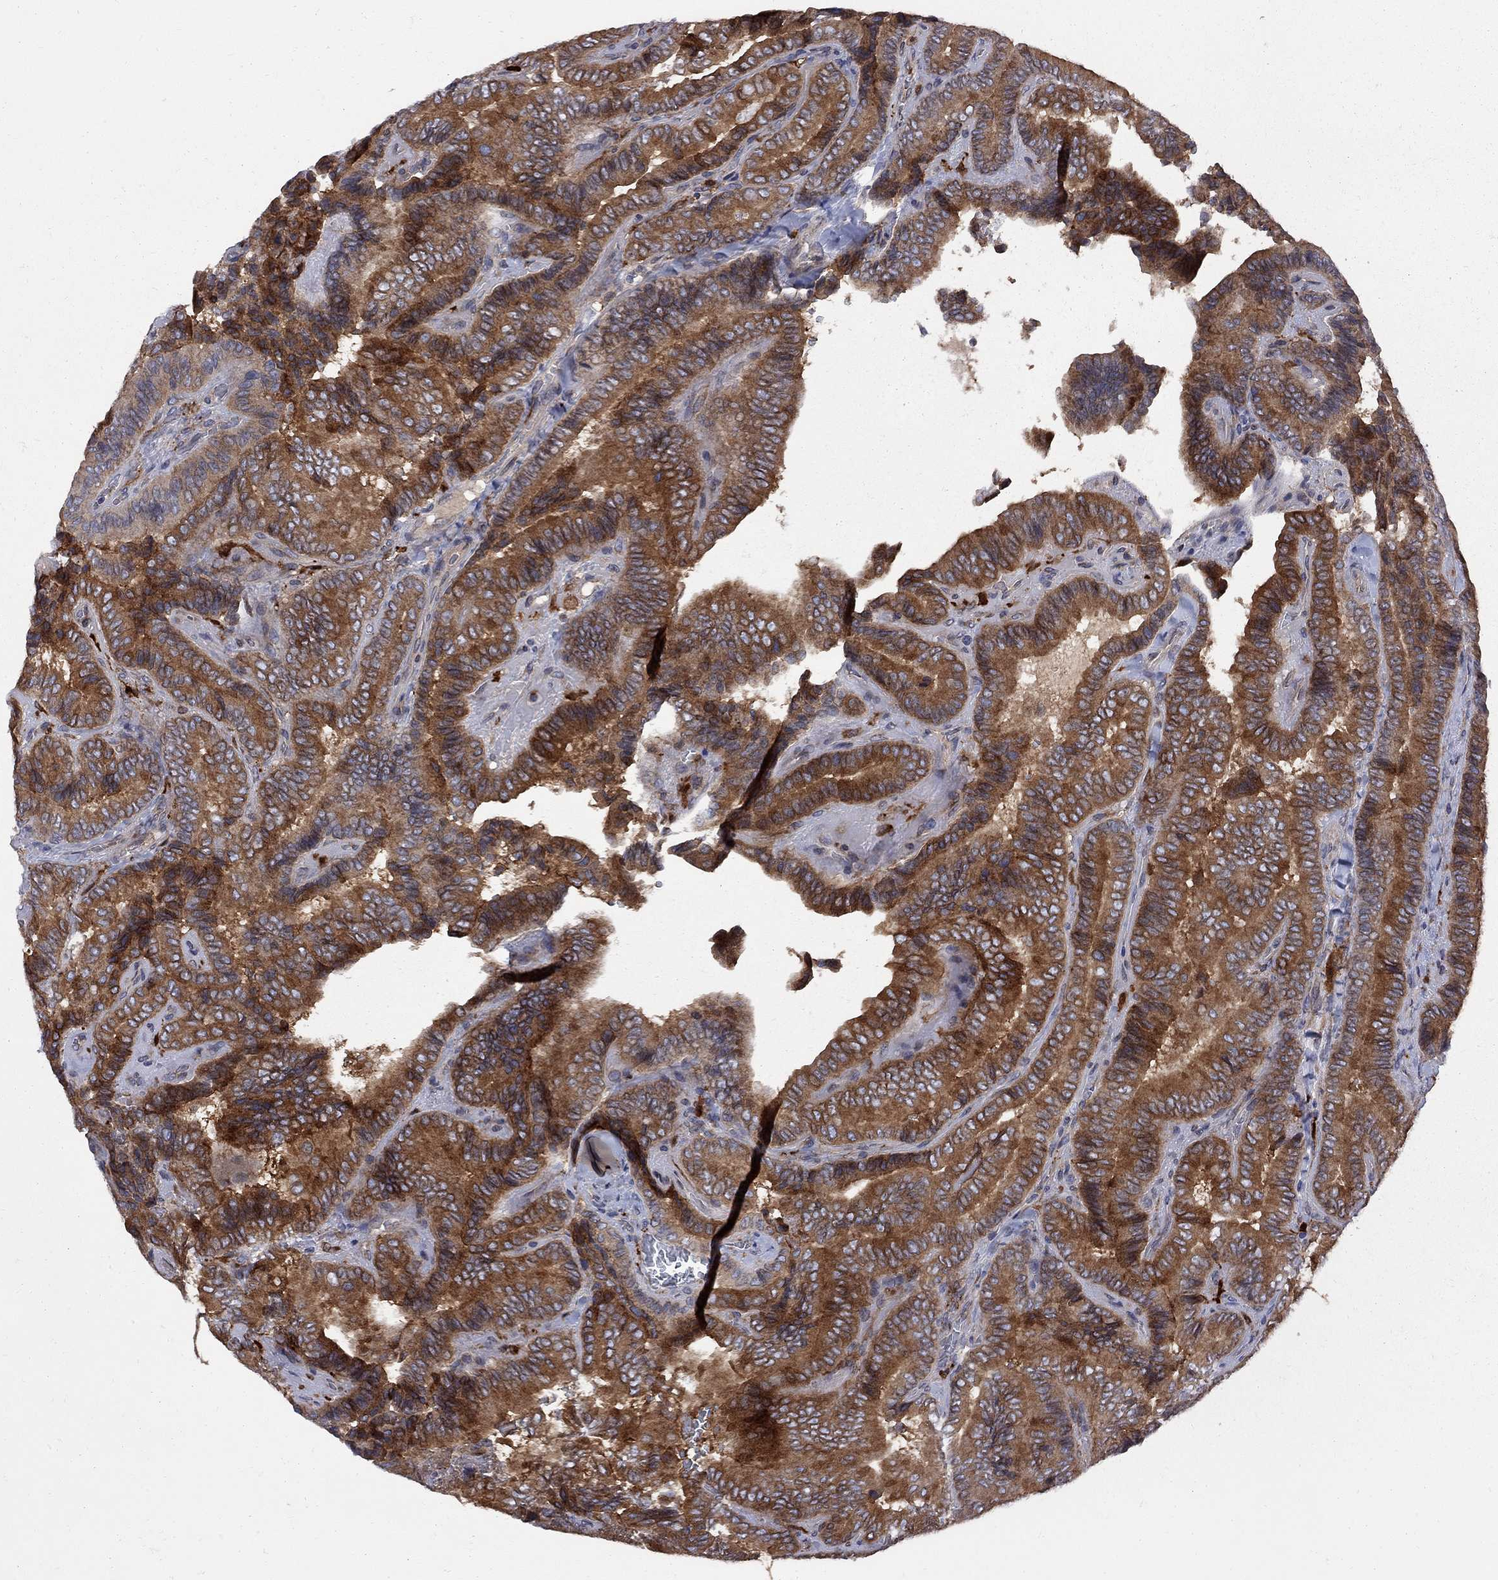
{"staining": {"intensity": "strong", "quantity": ">75%", "location": "cytoplasmic/membranous"}, "tissue": "thyroid cancer", "cell_type": "Tumor cells", "image_type": "cancer", "snomed": [{"axis": "morphology", "description": "Papillary adenocarcinoma, NOS"}, {"axis": "topography", "description": "Thyroid gland"}], "caption": "A micrograph of thyroid papillary adenocarcinoma stained for a protein demonstrates strong cytoplasmic/membranous brown staining in tumor cells.", "gene": "MTHFR", "patient": {"sex": "male", "age": 61}}